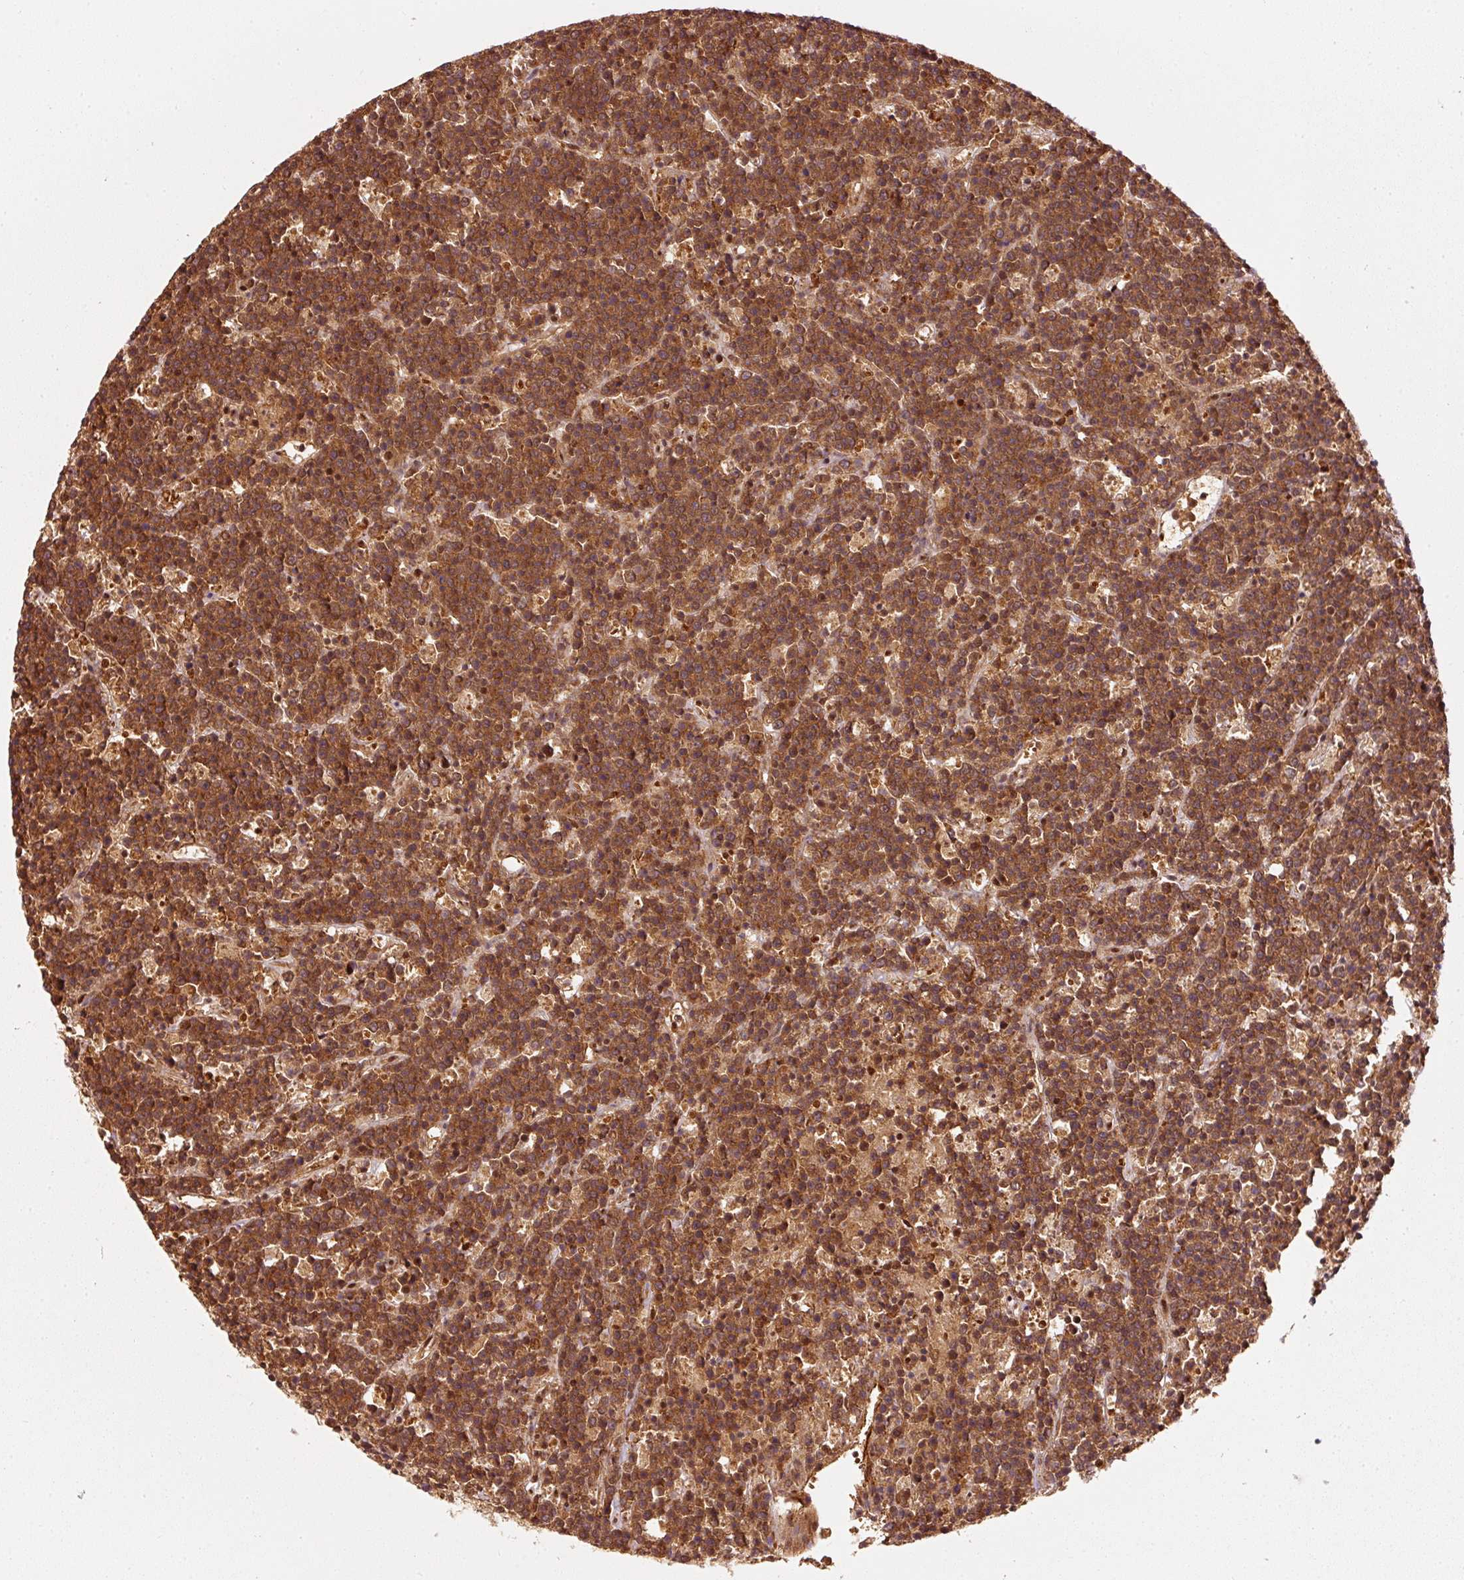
{"staining": {"intensity": "moderate", "quantity": ">75%", "location": "cytoplasmic/membranous,nuclear"}, "tissue": "lymphoma", "cell_type": "Tumor cells", "image_type": "cancer", "snomed": [{"axis": "morphology", "description": "Malignant lymphoma, non-Hodgkin's type, High grade"}, {"axis": "topography", "description": "Ovary"}], "caption": "Immunohistochemical staining of human malignant lymphoma, non-Hodgkin's type (high-grade) shows medium levels of moderate cytoplasmic/membranous and nuclear protein expression in approximately >75% of tumor cells.", "gene": "PSMD1", "patient": {"sex": "female", "age": 56}}